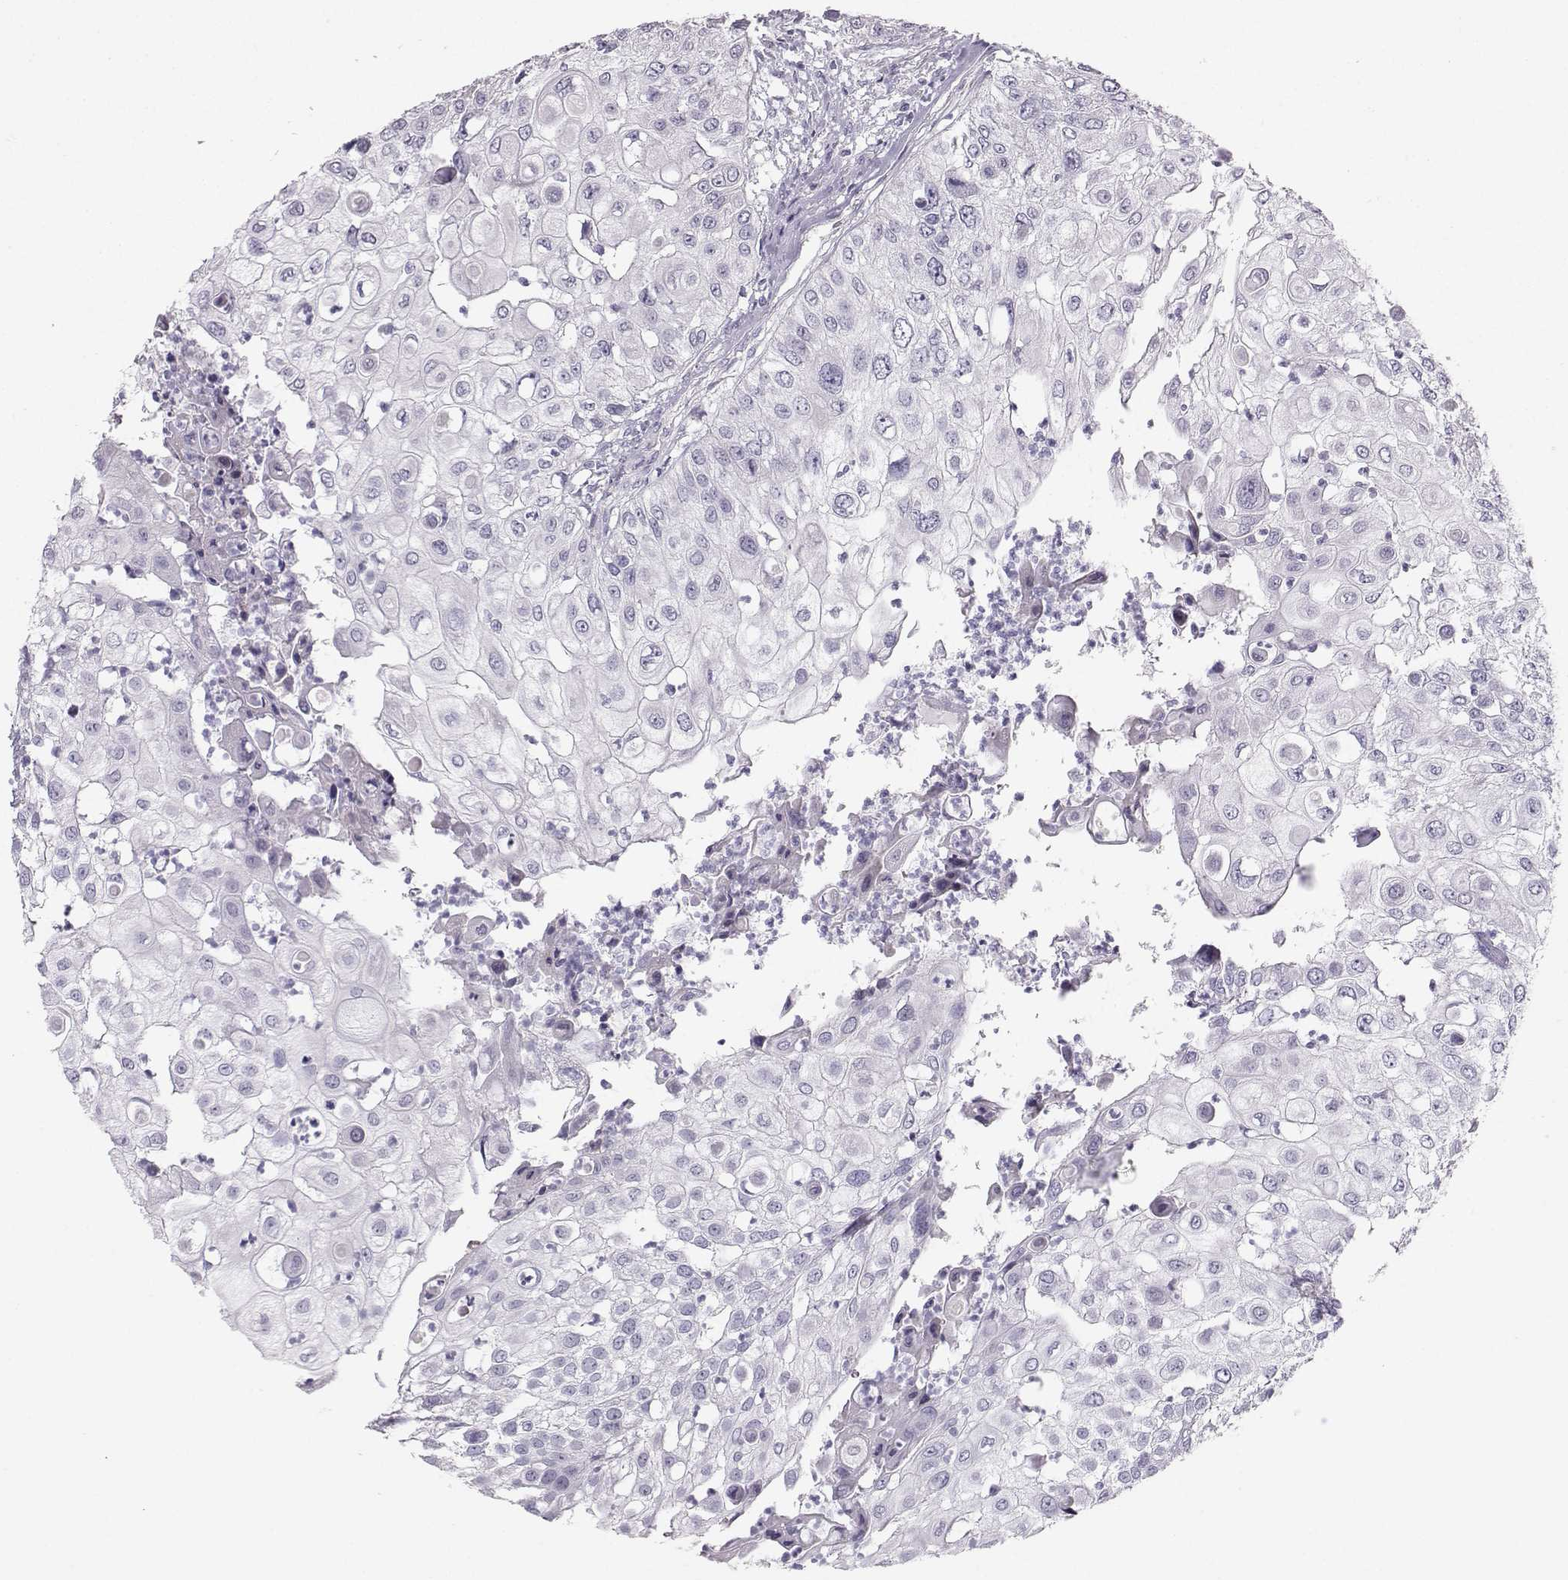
{"staining": {"intensity": "negative", "quantity": "none", "location": "none"}, "tissue": "urothelial cancer", "cell_type": "Tumor cells", "image_type": "cancer", "snomed": [{"axis": "morphology", "description": "Urothelial carcinoma, High grade"}, {"axis": "topography", "description": "Urinary bladder"}], "caption": "Urothelial cancer stained for a protein using immunohistochemistry (IHC) exhibits no staining tumor cells.", "gene": "CASR", "patient": {"sex": "female", "age": 79}}